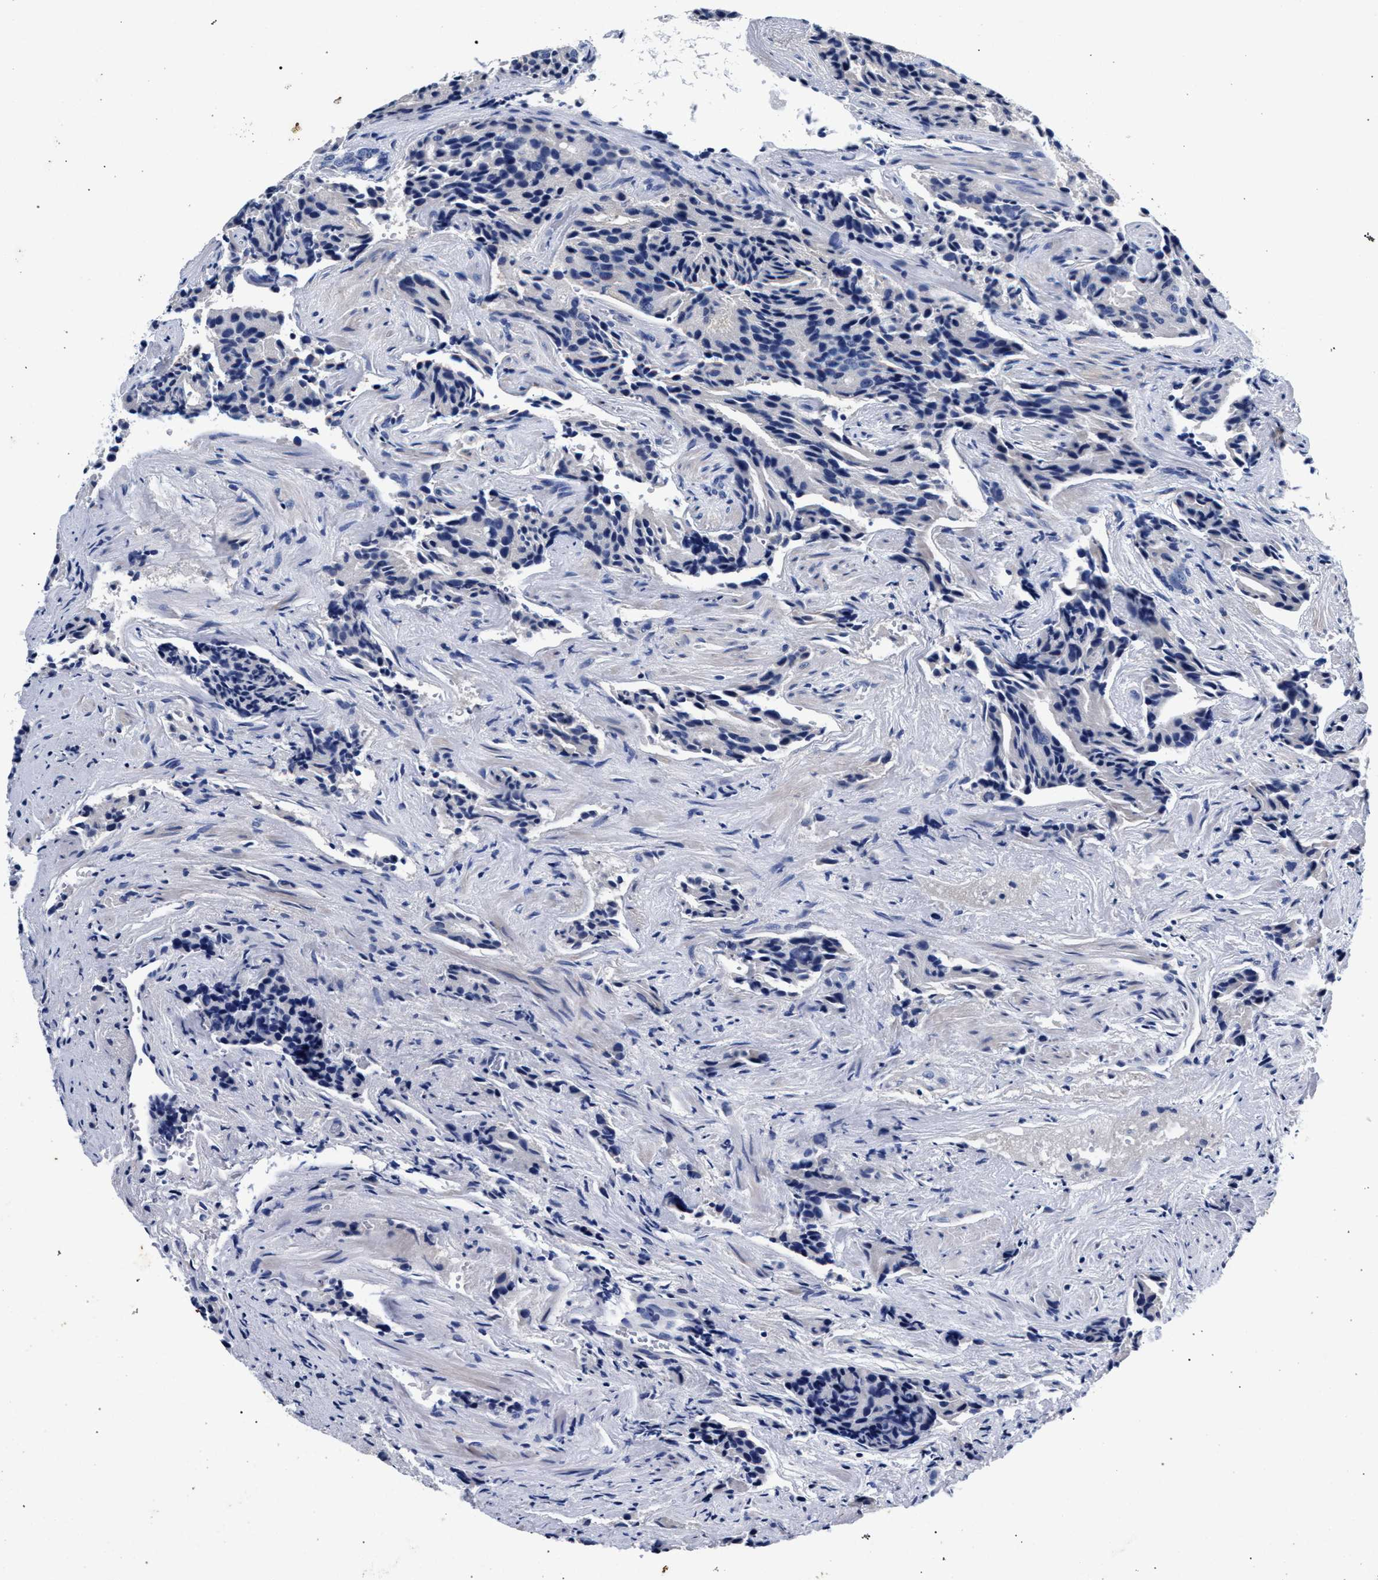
{"staining": {"intensity": "negative", "quantity": "none", "location": "none"}, "tissue": "prostate cancer", "cell_type": "Tumor cells", "image_type": "cancer", "snomed": [{"axis": "morphology", "description": "Adenocarcinoma, High grade"}, {"axis": "topography", "description": "Prostate"}], "caption": "Human prostate cancer (high-grade adenocarcinoma) stained for a protein using immunohistochemistry displays no staining in tumor cells.", "gene": "AKAP4", "patient": {"sex": "male", "age": 58}}